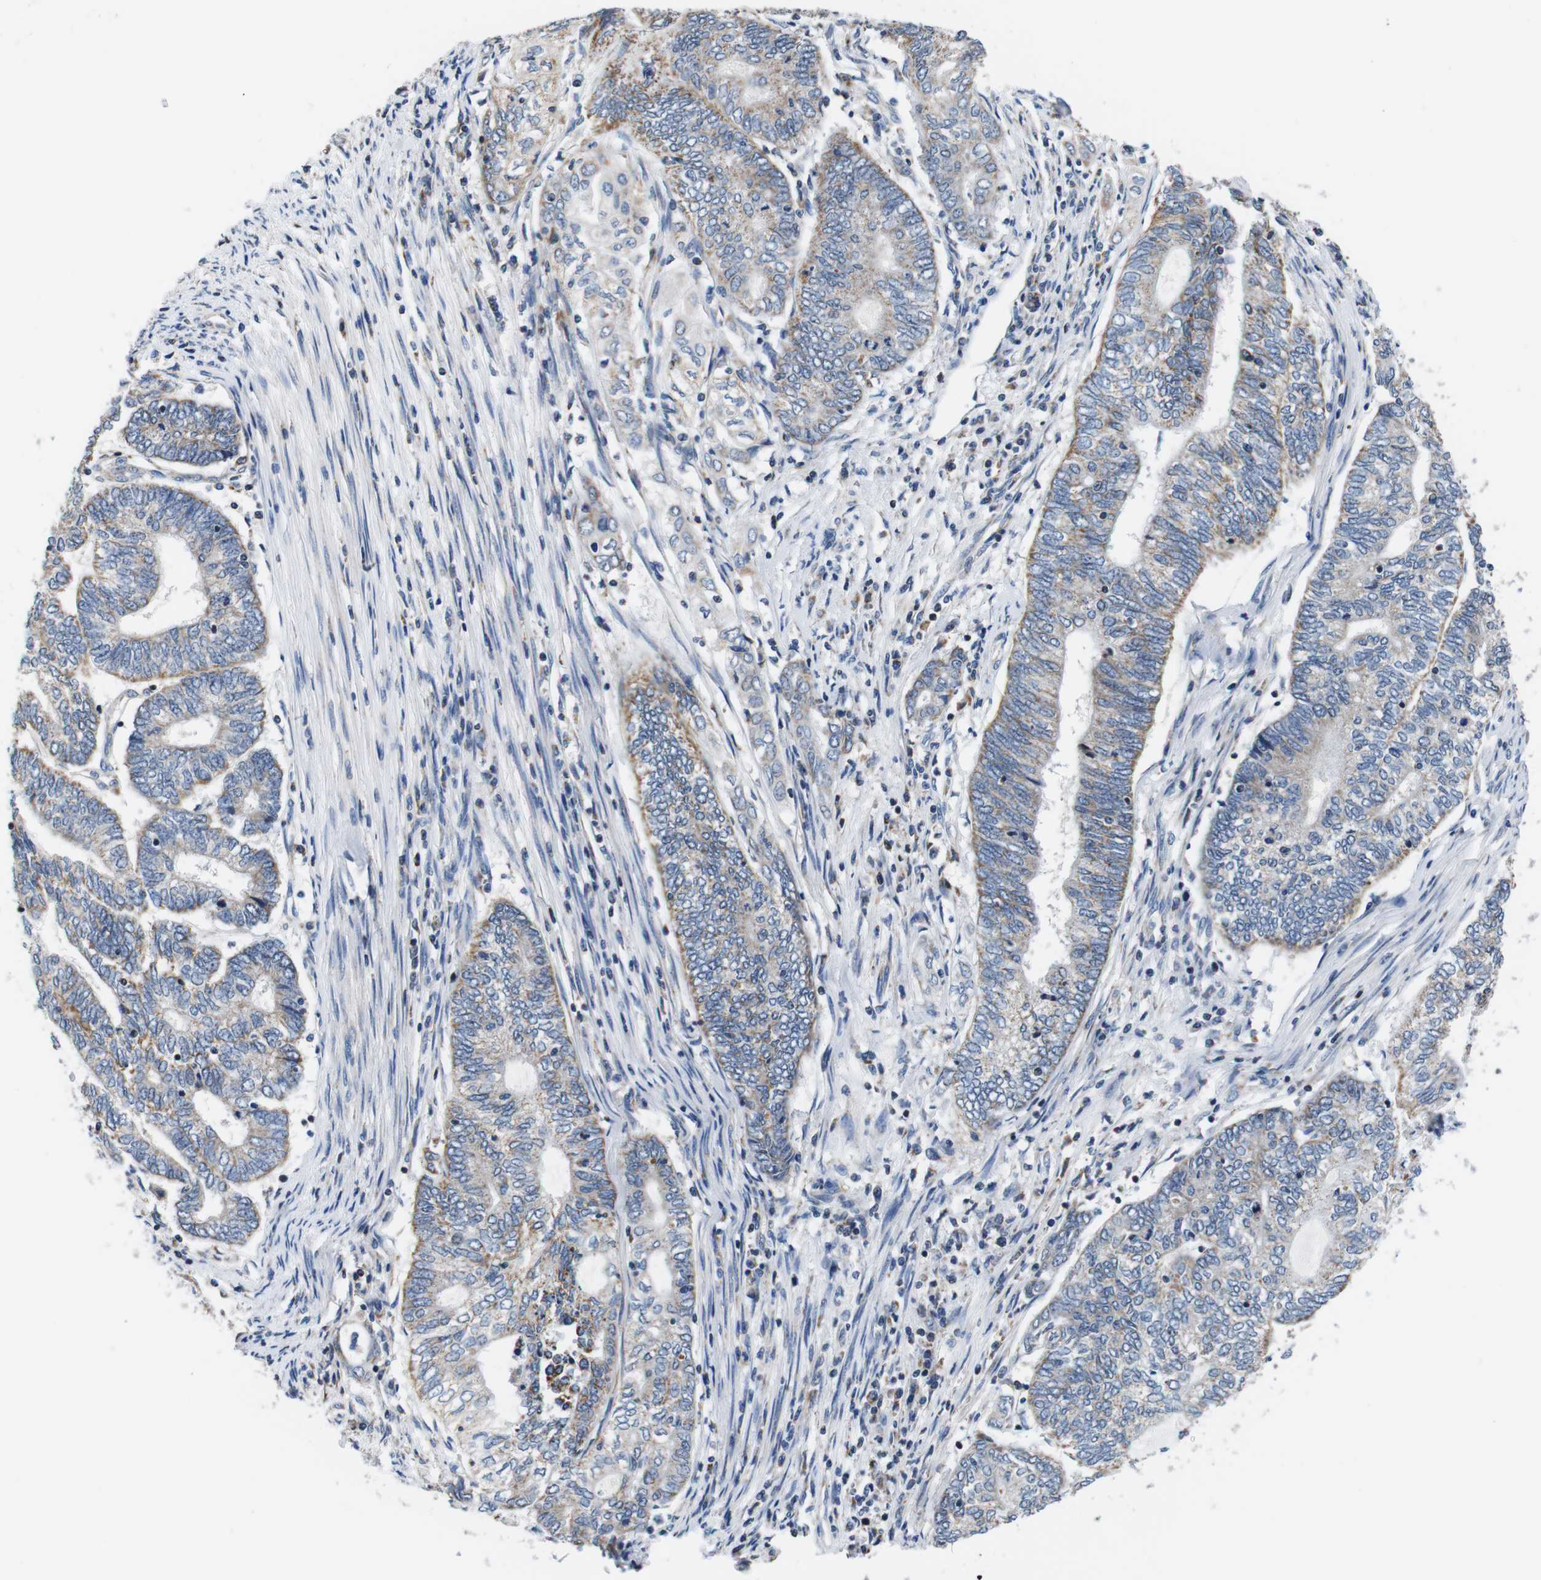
{"staining": {"intensity": "weak", "quantity": ">75%", "location": "cytoplasmic/membranous"}, "tissue": "endometrial cancer", "cell_type": "Tumor cells", "image_type": "cancer", "snomed": [{"axis": "morphology", "description": "Adenocarcinoma, NOS"}, {"axis": "topography", "description": "Uterus"}, {"axis": "topography", "description": "Endometrium"}], "caption": "Endometrial cancer (adenocarcinoma) stained with DAB IHC displays low levels of weak cytoplasmic/membranous expression in approximately >75% of tumor cells.", "gene": "LRP4", "patient": {"sex": "female", "age": 70}}